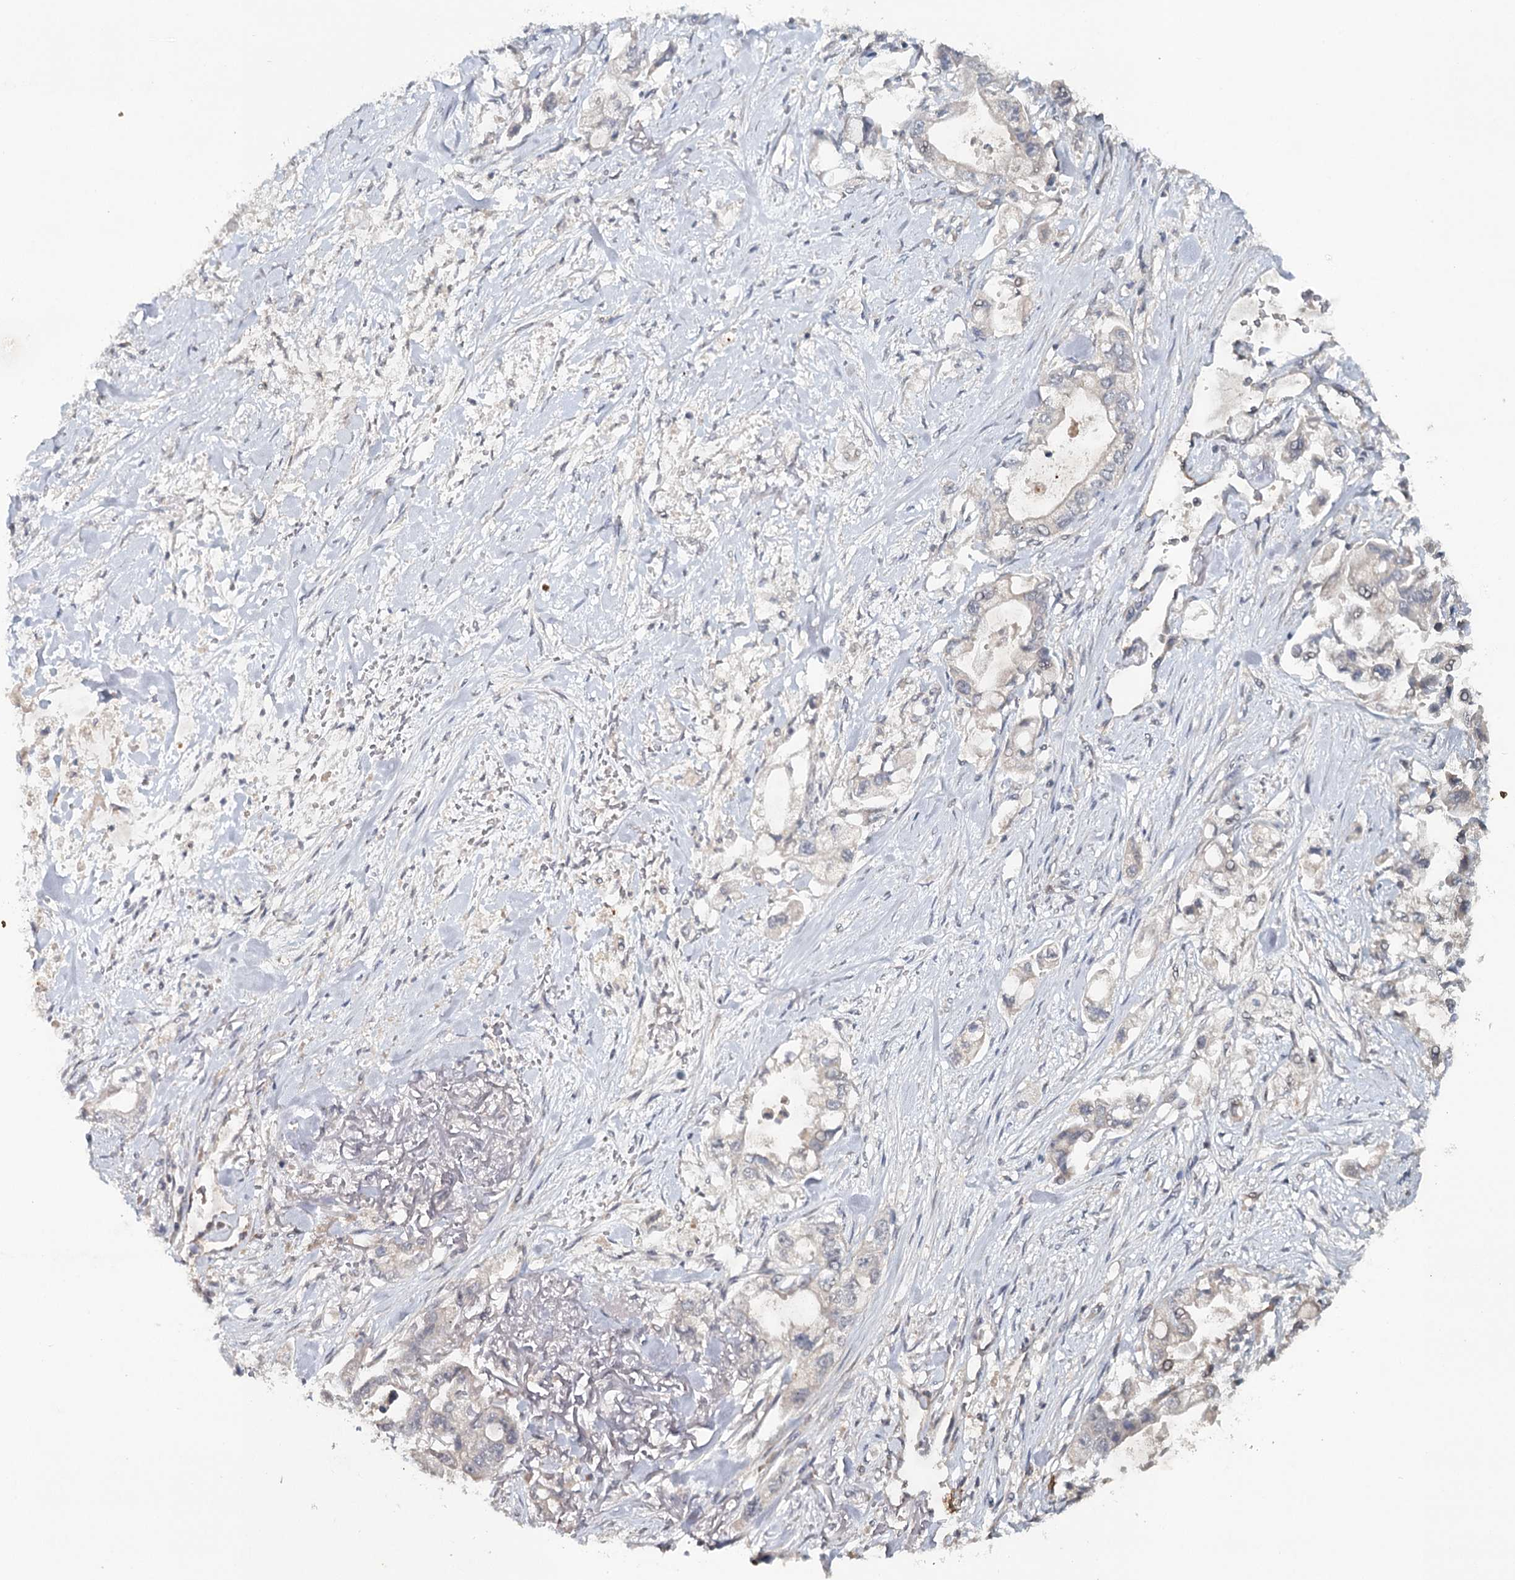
{"staining": {"intensity": "weak", "quantity": "<25%", "location": "cytoplasmic/membranous"}, "tissue": "stomach cancer", "cell_type": "Tumor cells", "image_type": "cancer", "snomed": [{"axis": "morphology", "description": "Adenocarcinoma, NOS"}, {"axis": "topography", "description": "Stomach"}], "caption": "Immunohistochemistry (IHC) histopathology image of neoplastic tissue: adenocarcinoma (stomach) stained with DAB demonstrates no significant protein positivity in tumor cells. (Brightfield microscopy of DAB (3,3'-diaminobenzidine) immunohistochemistry at high magnification).", "gene": "SYNPO", "patient": {"sex": "male", "age": 62}}